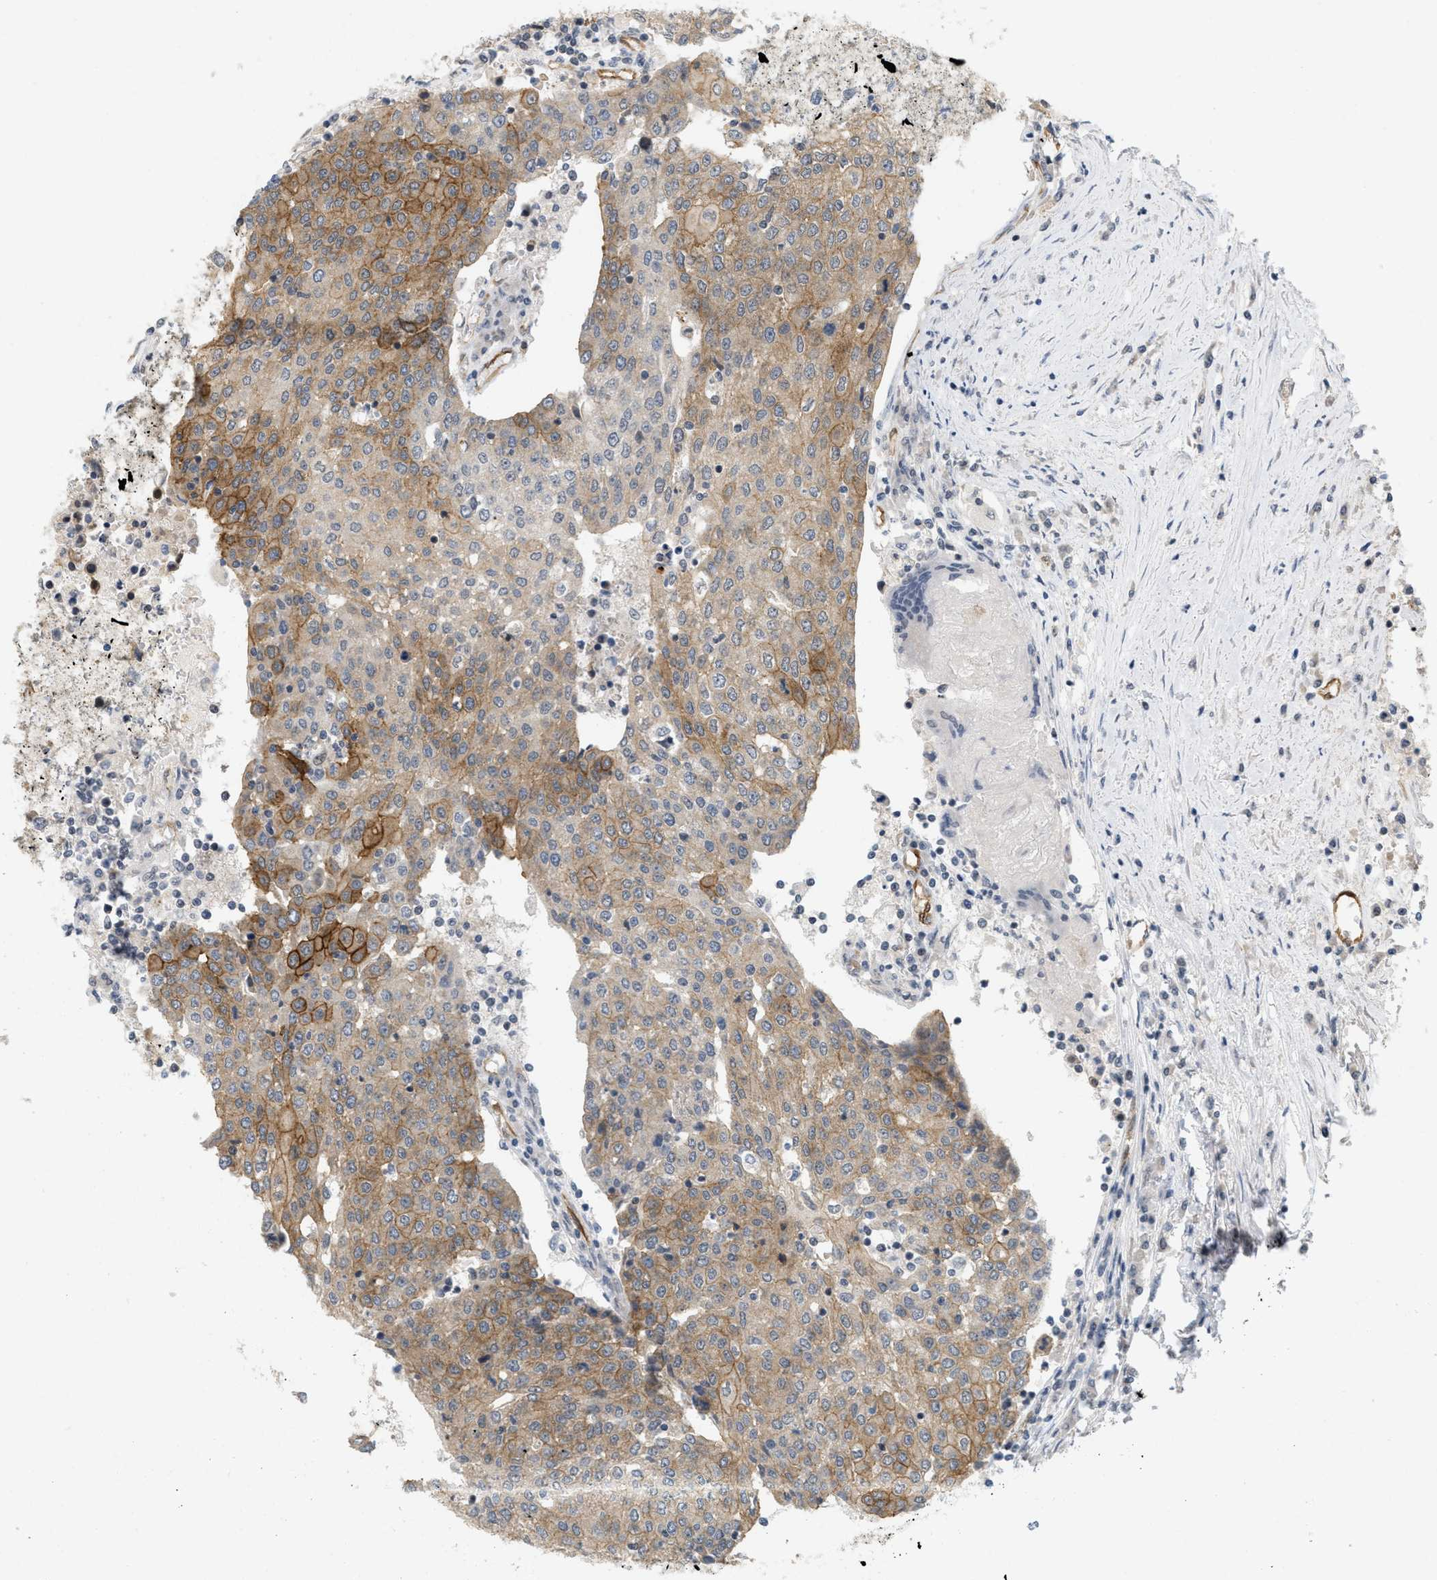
{"staining": {"intensity": "moderate", "quantity": ">75%", "location": "cytoplasmic/membranous"}, "tissue": "urothelial cancer", "cell_type": "Tumor cells", "image_type": "cancer", "snomed": [{"axis": "morphology", "description": "Urothelial carcinoma, High grade"}, {"axis": "topography", "description": "Urinary bladder"}], "caption": "DAB (3,3'-diaminobenzidine) immunohistochemical staining of urothelial carcinoma (high-grade) reveals moderate cytoplasmic/membranous protein staining in approximately >75% of tumor cells.", "gene": "PALMD", "patient": {"sex": "female", "age": 85}}